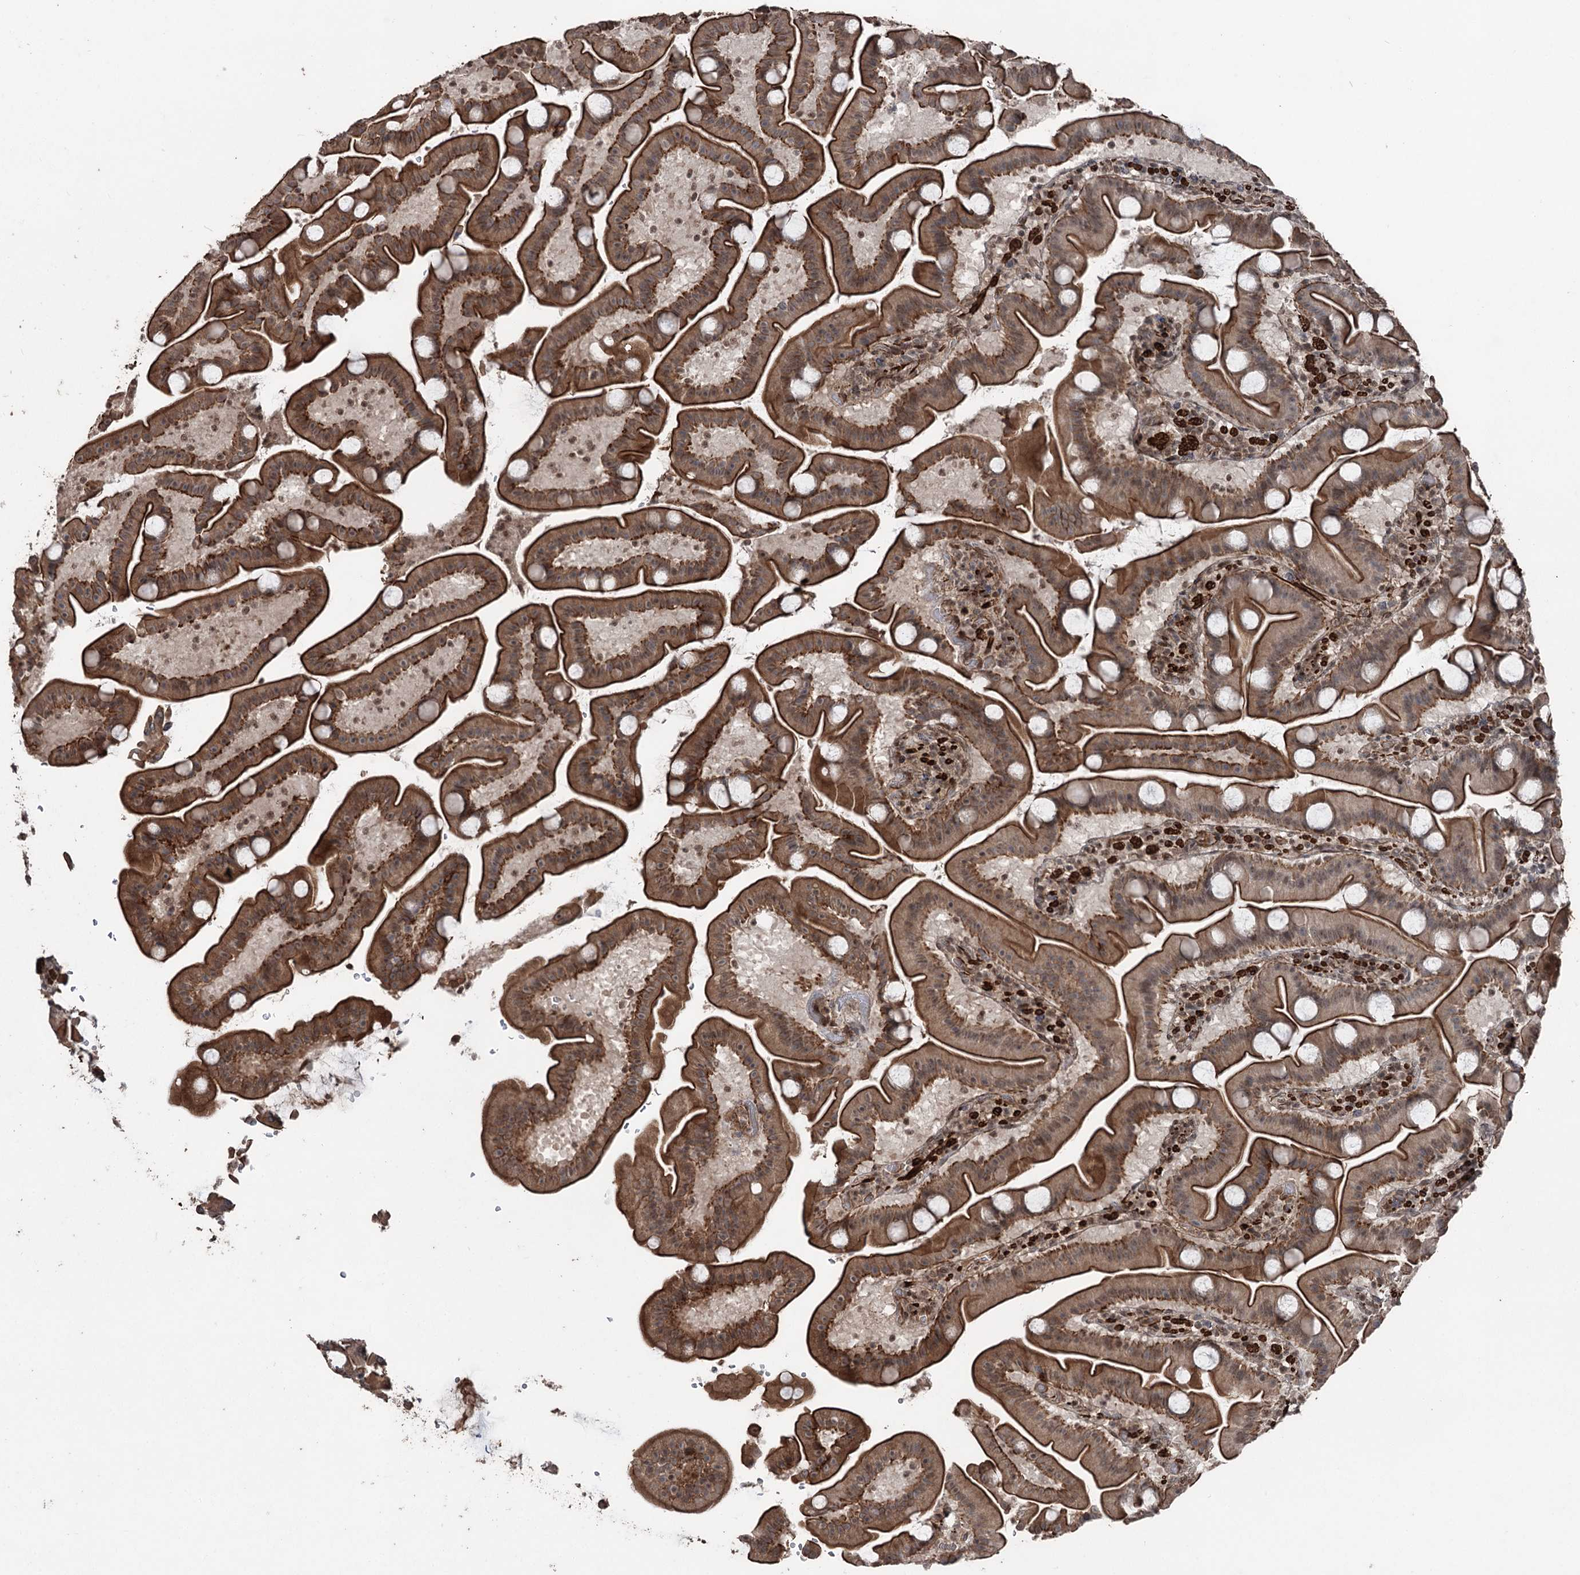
{"staining": {"intensity": "strong", "quantity": "25%-75%", "location": "cytoplasmic/membranous"}, "tissue": "duodenum", "cell_type": "Glandular cells", "image_type": "normal", "snomed": [{"axis": "morphology", "description": "Normal tissue, NOS"}, {"axis": "topography", "description": "Duodenum"}], "caption": "DAB immunohistochemical staining of unremarkable human duodenum exhibits strong cytoplasmic/membranous protein staining in about 25%-75% of glandular cells.", "gene": "CCDC82", "patient": {"sex": "male", "age": 55}}